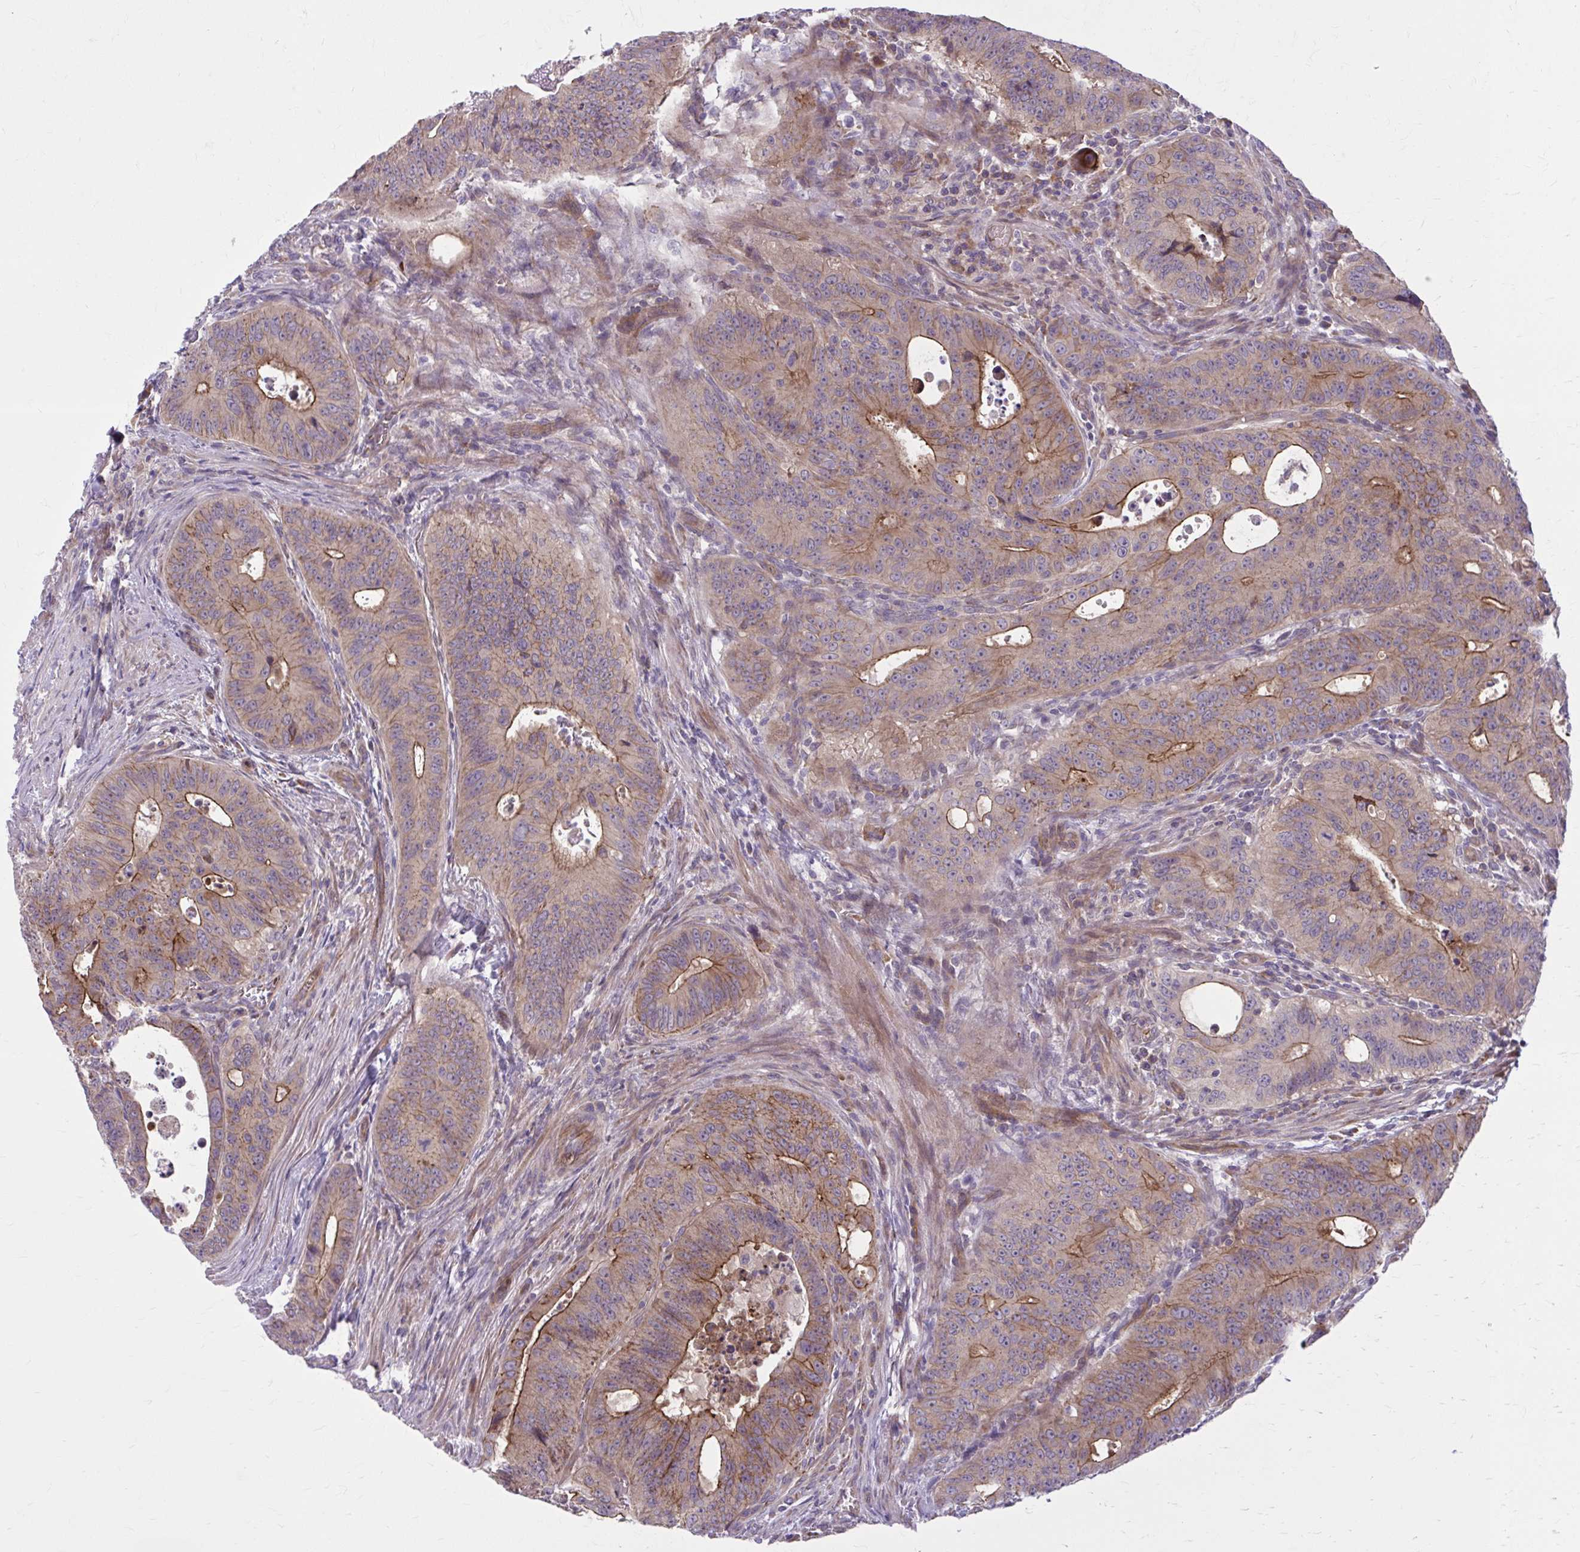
{"staining": {"intensity": "strong", "quantity": "25%-75%", "location": "cytoplasmic/membranous"}, "tissue": "colorectal cancer", "cell_type": "Tumor cells", "image_type": "cancer", "snomed": [{"axis": "morphology", "description": "Adenocarcinoma, NOS"}, {"axis": "topography", "description": "Colon"}], "caption": "Immunohistochemical staining of human colorectal adenocarcinoma displays strong cytoplasmic/membranous protein expression in about 25%-75% of tumor cells.", "gene": "SNF8", "patient": {"sex": "male", "age": 62}}